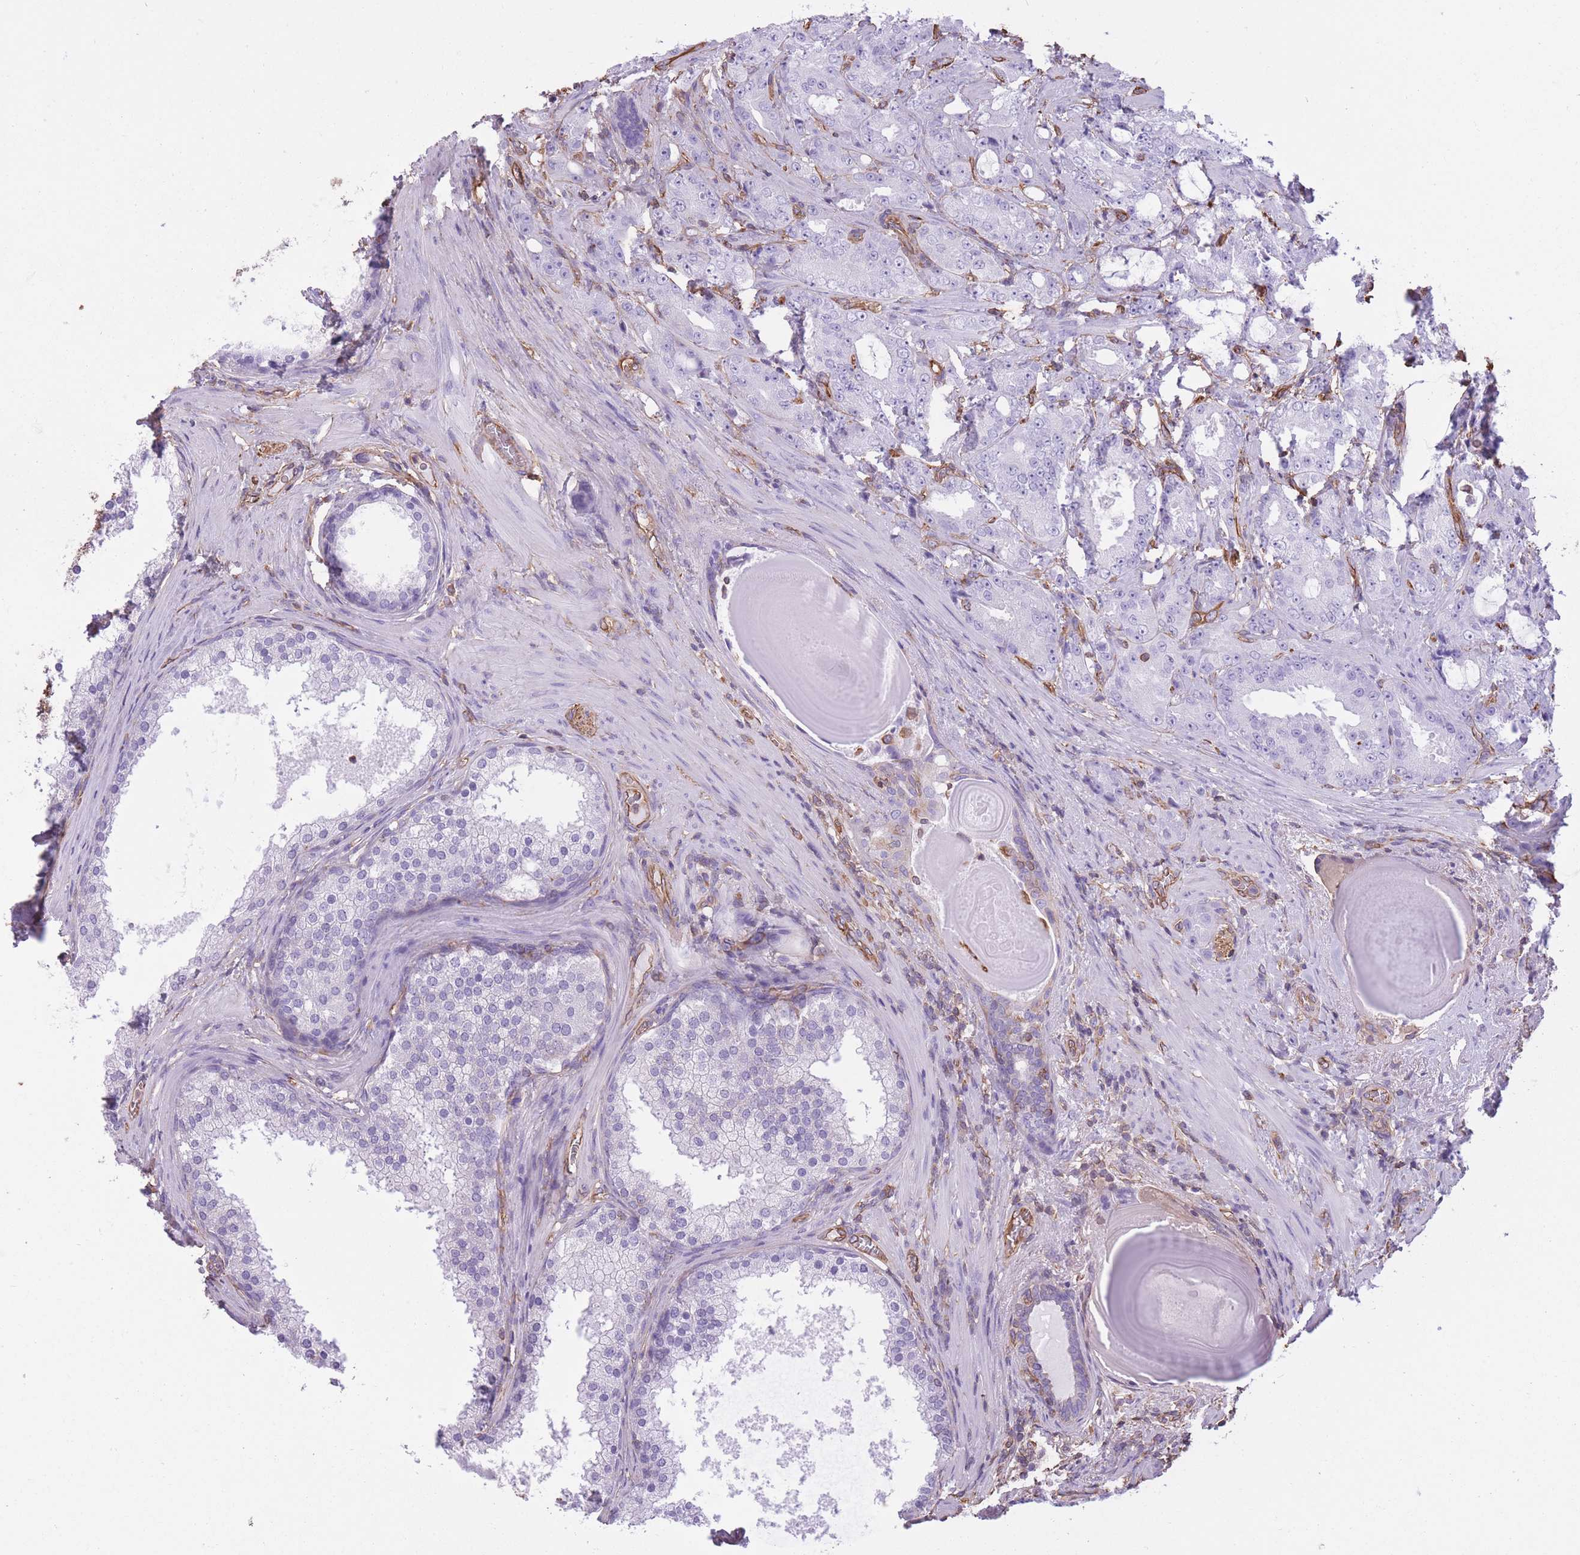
{"staining": {"intensity": "negative", "quantity": "none", "location": "none"}, "tissue": "prostate cancer", "cell_type": "Tumor cells", "image_type": "cancer", "snomed": [{"axis": "morphology", "description": "Adenocarcinoma, High grade"}, {"axis": "topography", "description": "Prostate"}], "caption": "Prostate cancer (high-grade adenocarcinoma) was stained to show a protein in brown. There is no significant positivity in tumor cells. (DAB immunohistochemistry (IHC) with hematoxylin counter stain).", "gene": "ADD1", "patient": {"sex": "male", "age": 69}}